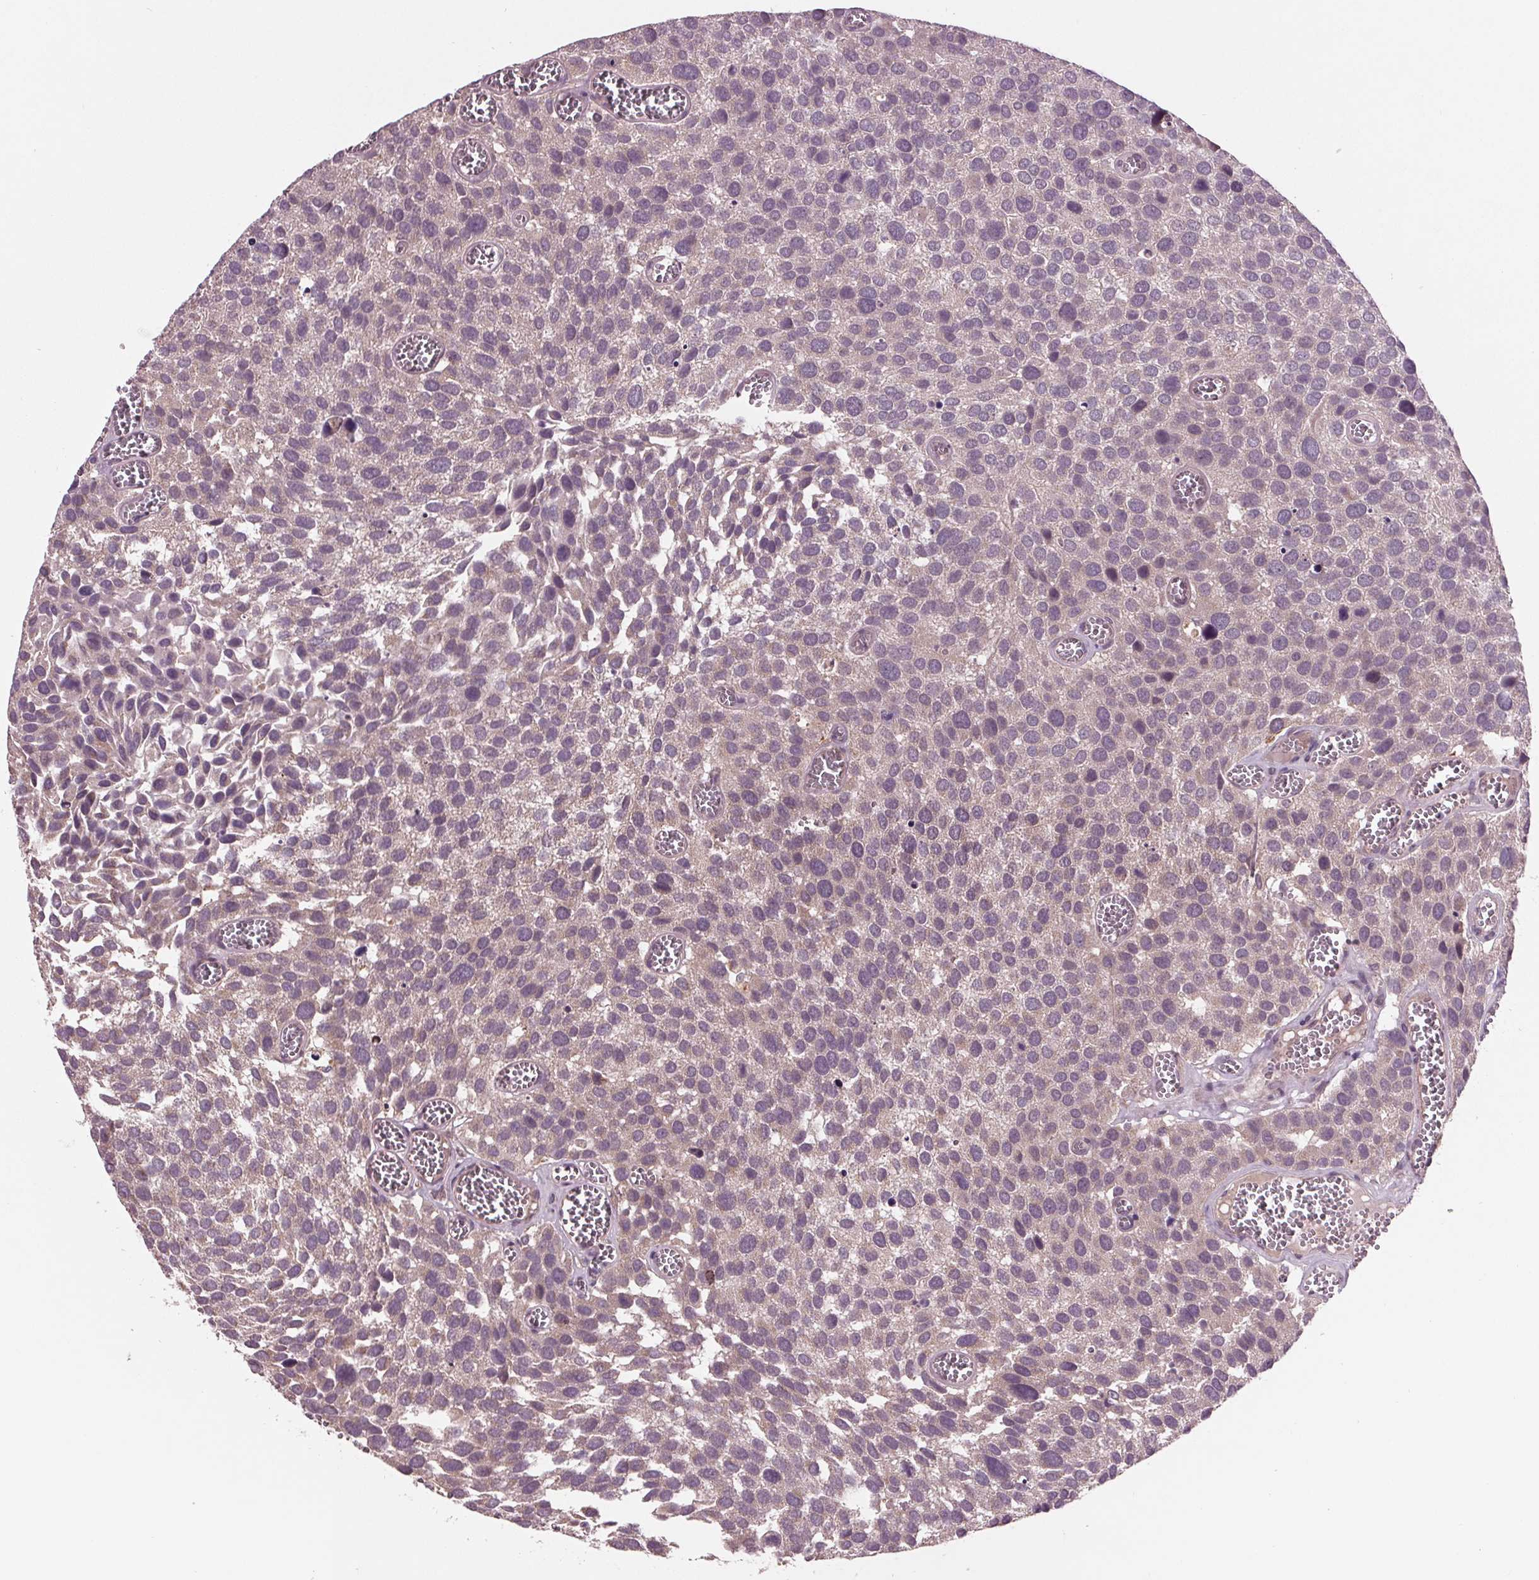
{"staining": {"intensity": "weak", "quantity": "<25%", "location": "cytoplasmic/membranous"}, "tissue": "urothelial cancer", "cell_type": "Tumor cells", "image_type": "cancer", "snomed": [{"axis": "morphology", "description": "Urothelial carcinoma, Low grade"}, {"axis": "topography", "description": "Urinary bladder"}], "caption": "The immunohistochemistry image has no significant positivity in tumor cells of urothelial carcinoma (low-grade) tissue.", "gene": "MAPK8", "patient": {"sex": "female", "age": 69}}